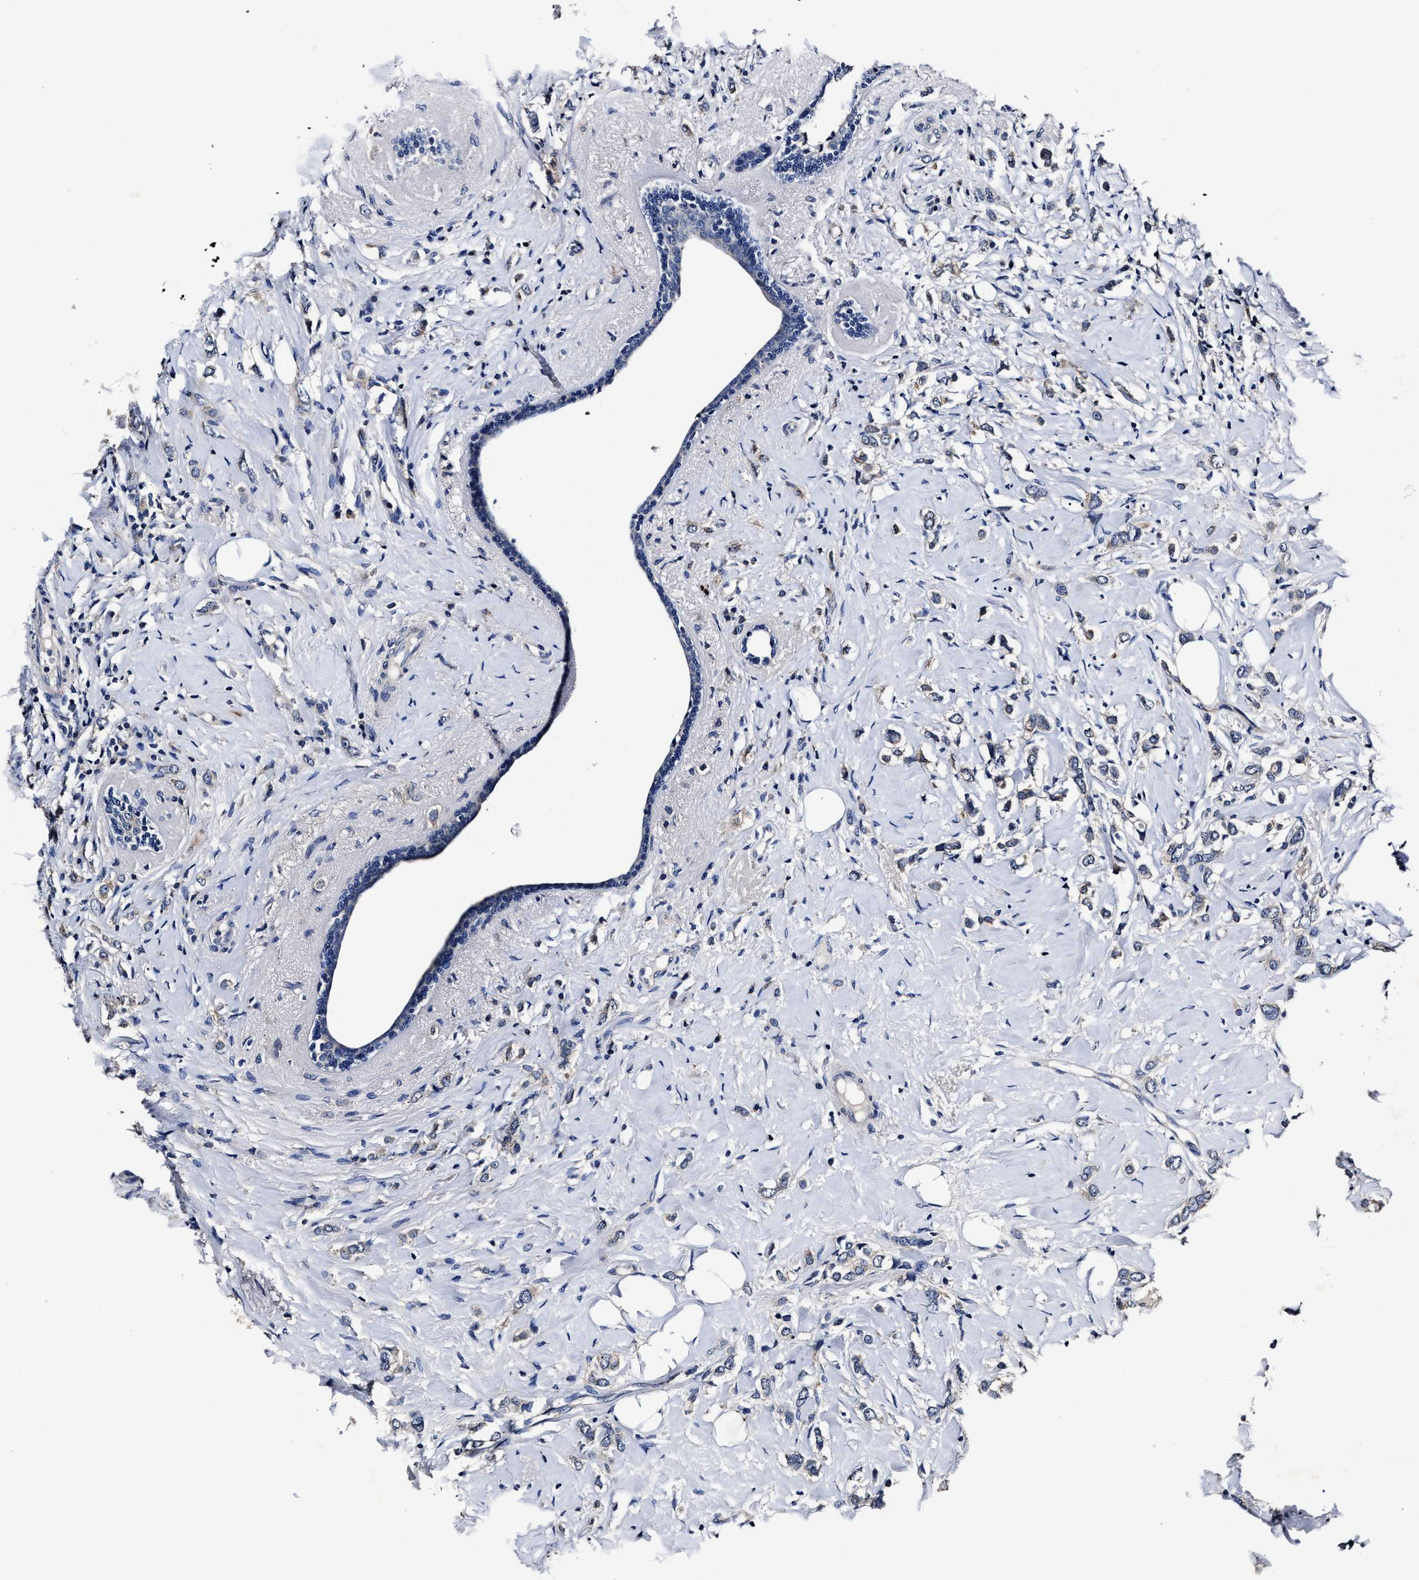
{"staining": {"intensity": "weak", "quantity": "<25%", "location": "cytoplasmic/membranous"}, "tissue": "breast cancer", "cell_type": "Tumor cells", "image_type": "cancer", "snomed": [{"axis": "morphology", "description": "Normal tissue, NOS"}, {"axis": "morphology", "description": "Lobular carcinoma"}, {"axis": "topography", "description": "Breast"}], "caption": "Tumor cells are negative for brown protein staining in lobular carcinoma (breast).", "gene": "OLFML2A", "patient": {"sex": "female", "age": 47}}